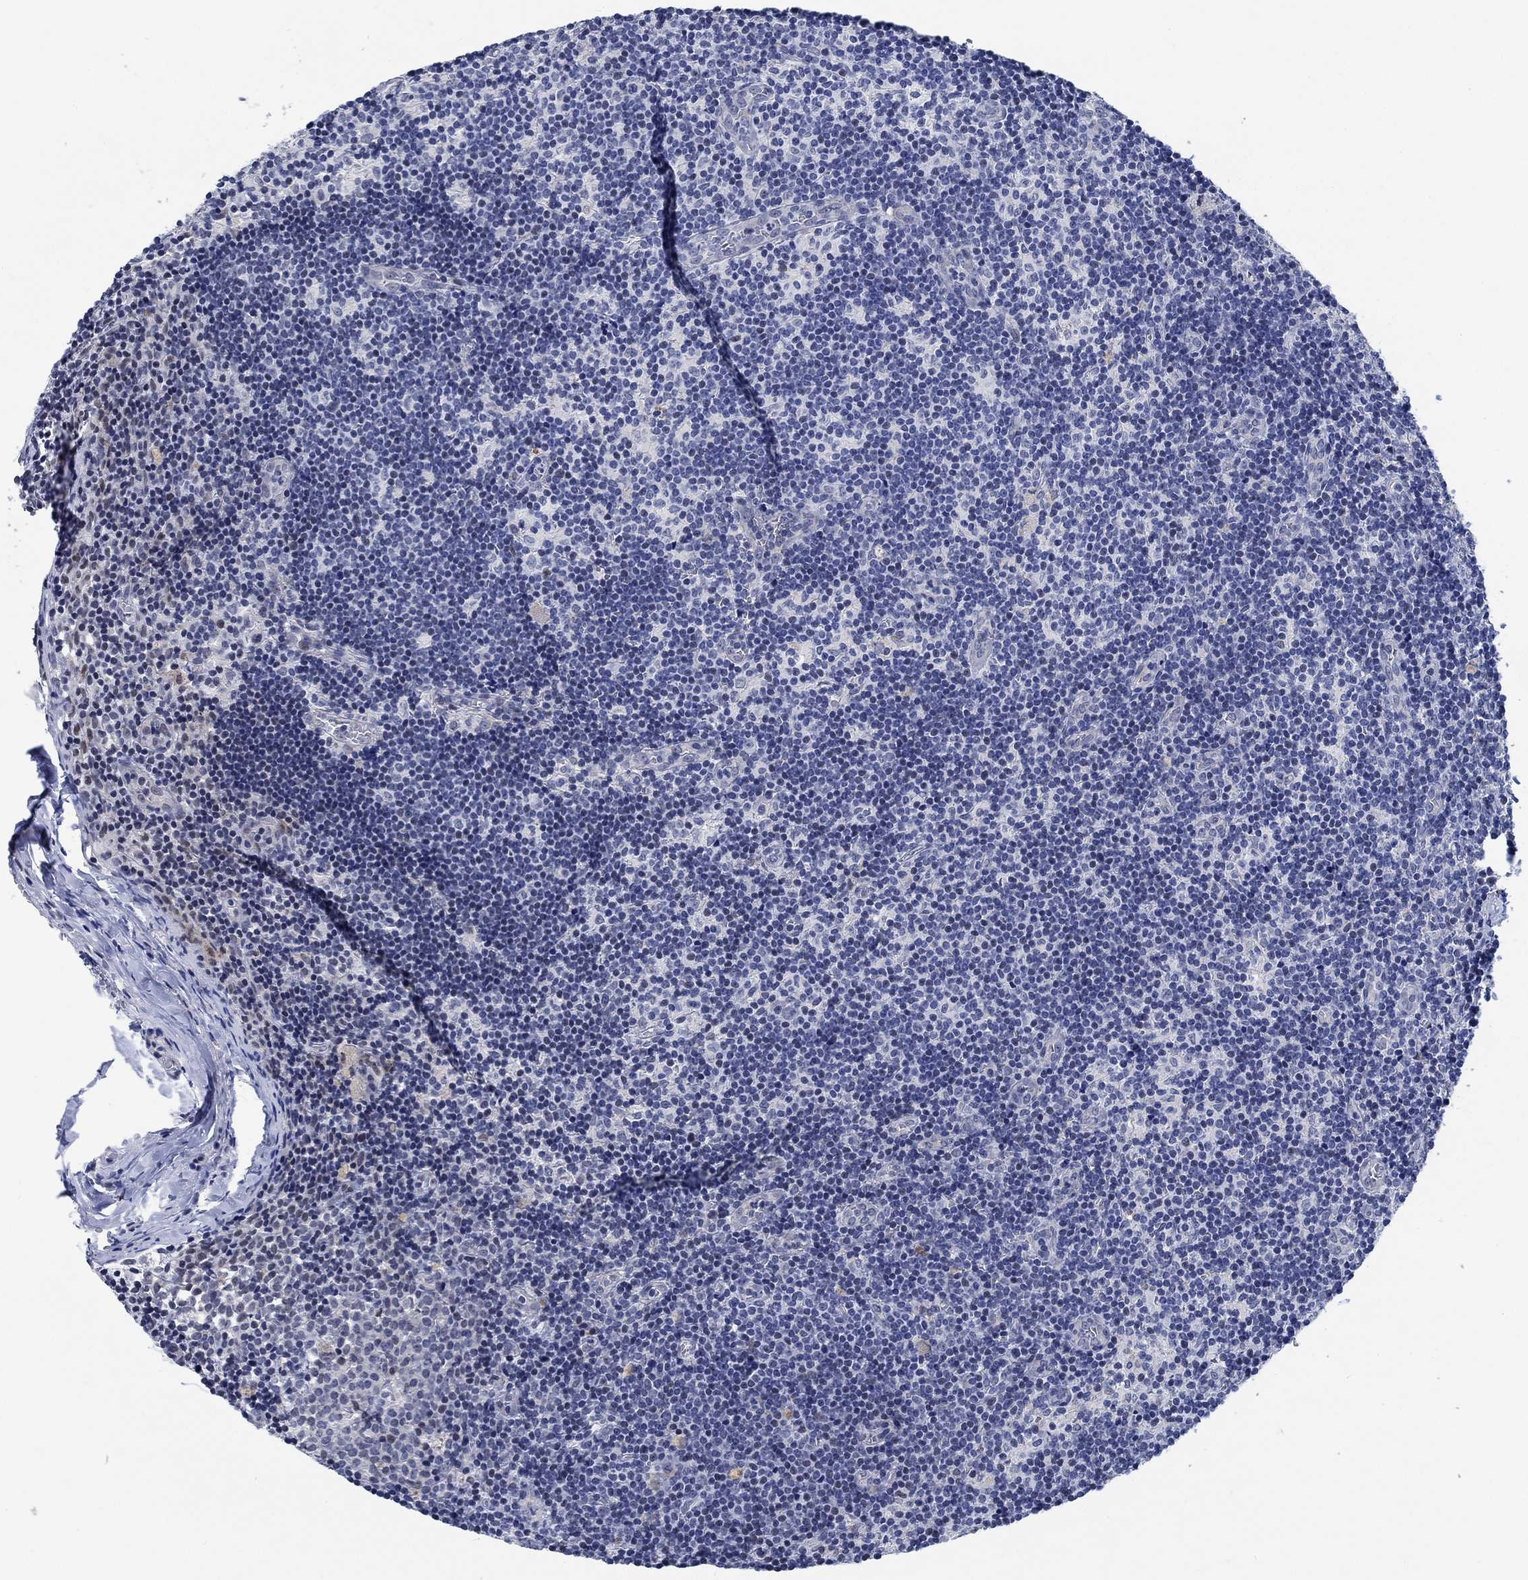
{"staining": {"intensity": "negative", "quantity": "none", "location": "none"}, "tissue": "lymph node", "cell_type": "Germinal center cells", "image_type": "normal", "snomed": [{"axis": "morphology", "description": "Normal tissue, NOS"}, {"axis": "topography", "description": "Lymph node"}], "caption": "This is an immunohistochemistry histopathology image of benign lymph node. There is no expression in germinal center cells.", "gene": "KCNH8", "patient": {"sex": "female", "age": 52}}